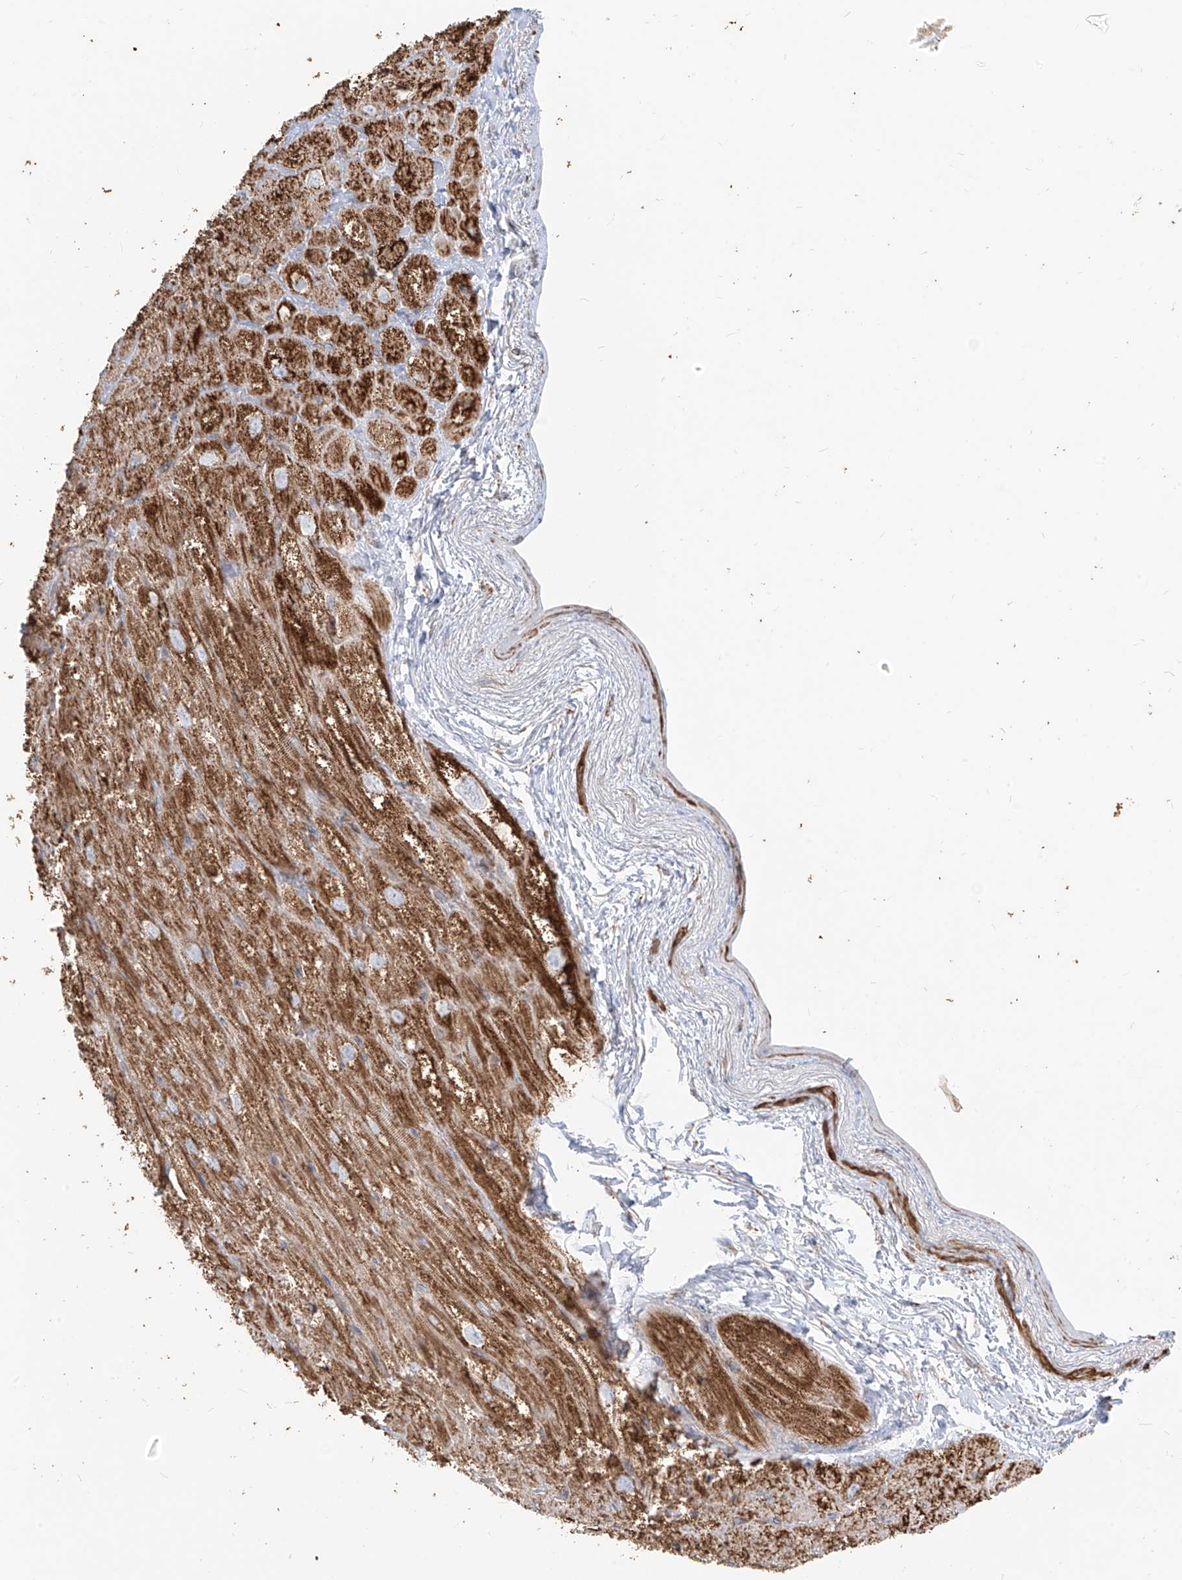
{"staining": {"intensity": "strong", "quantity": ">75%", "location": "cytoplasmic/membranous"}, "tissue": "heart muscle", "cell_type": "Cardiomyocytes", "image_type": "normal", "snomed": [{"axis": "morphology", "description": "Normal tissue, NOS"}, {"axis": "topography", "description": "Heart"}], "caption": "Protein expression by IHC demonstrates strong cytoplasmic/membranous expression in about >75% of cardiomyocytes in normal heart muscle.", "gene": "PLCL1", "patient": {"sex": "male", "age": 50}}